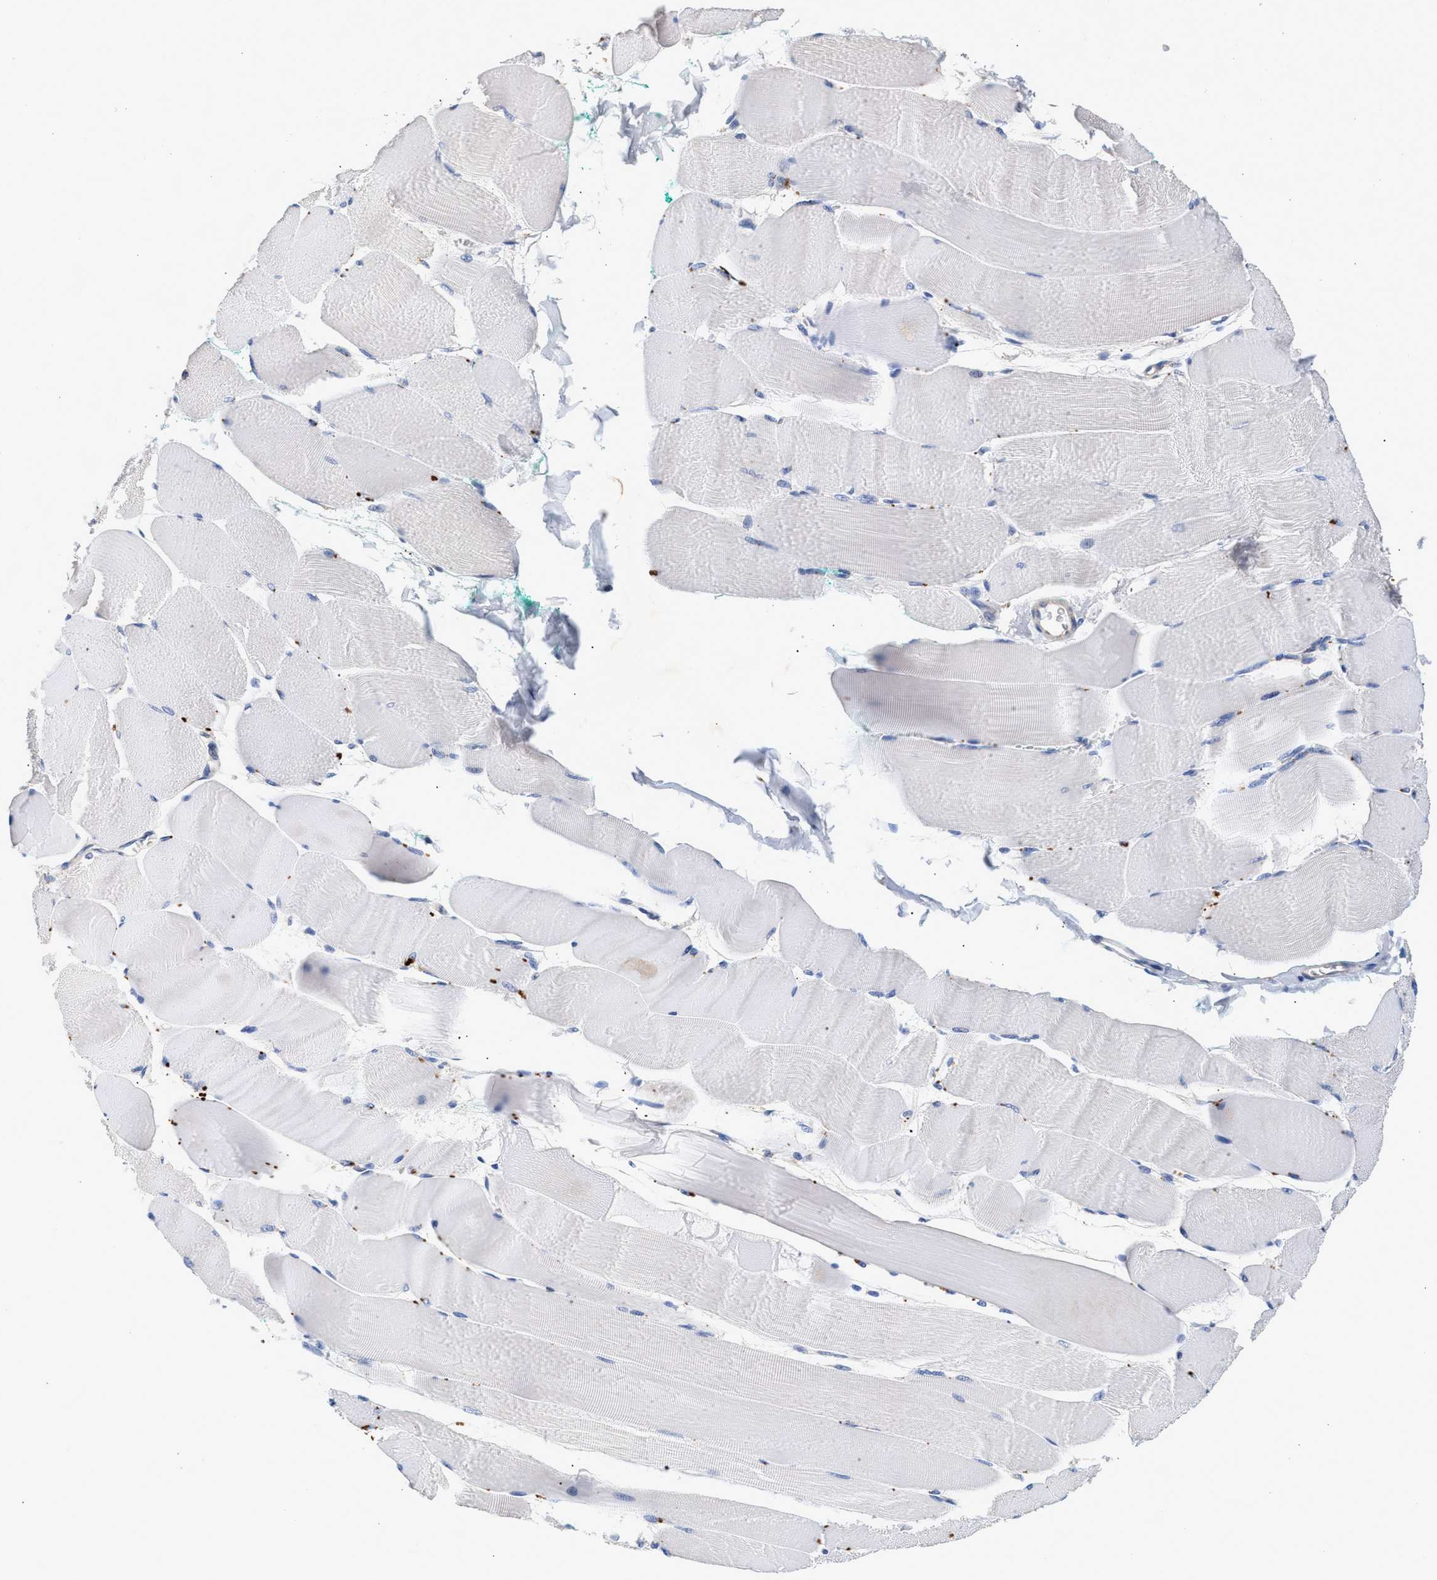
{"staining": {"intensity": "negative", "quantity": "none", "location": "none"}, "tissue": "skeletal muscle", "cell_type": "Myocytes", "image_type": "normal", "snomed": [{"axis": "morphology", "description": "Normal tissue, NOS"}, {"axis": "morphology", "description": "Squamous cell carcinoma, NOS"}, {"axis": "topography", "description": "Skeletal muscle"}], "caption": "Immunohistochemical staining of benign human skeletal muscle exhibits no significant expression in myocytes. (Brightfield microscopy of DAB (3,3'-diaminobenzidine) immunohistochemistry (IHC) at high magnification).", "gene": "GNAI3", "patient": {"sex": "male", "age": 51}}